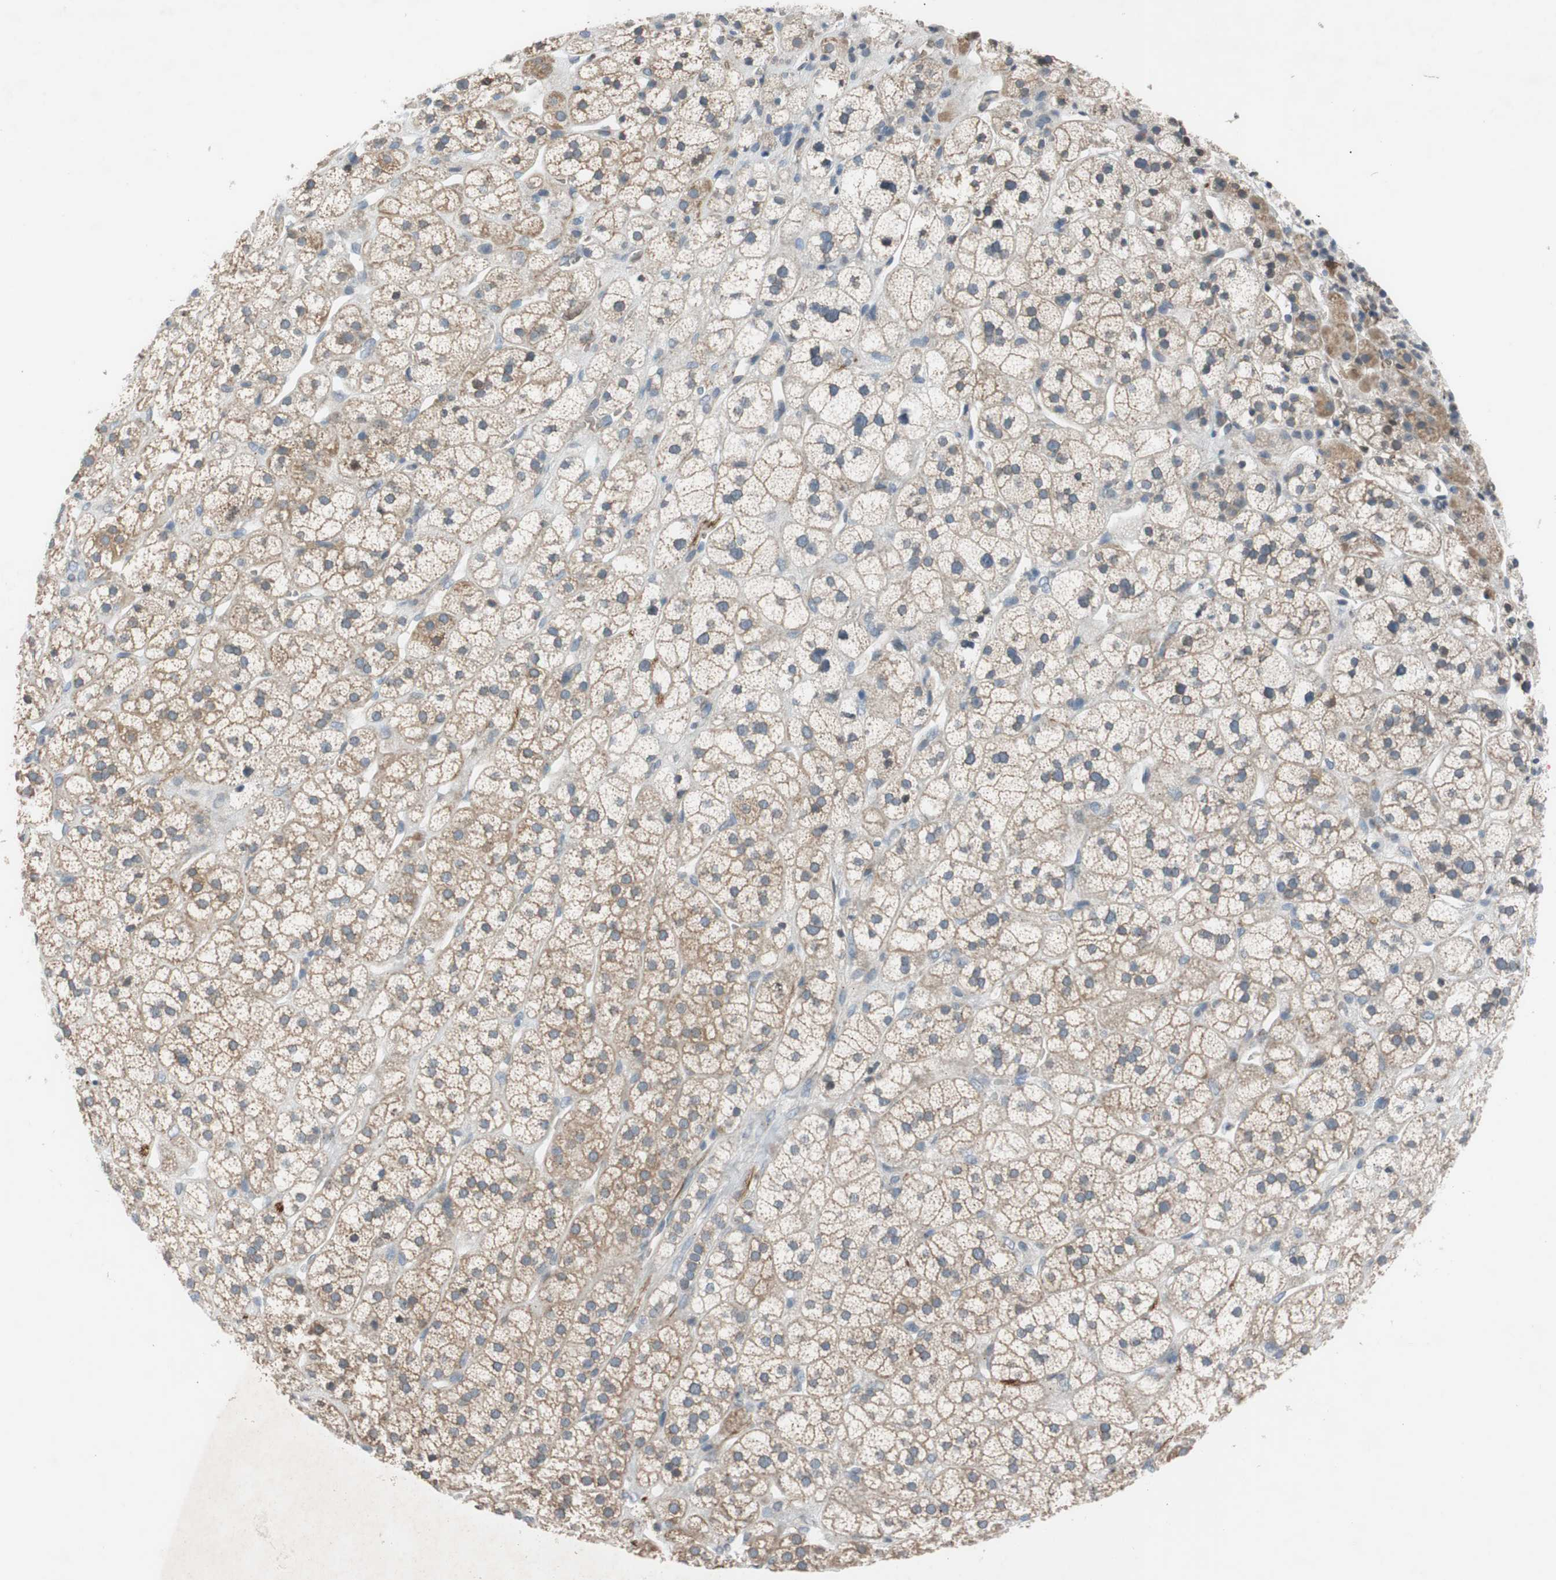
{"staining": {"intensity": "moderate", "quantity": ">75%", "location": "cytoplasmic/membranous"}, "tissue": "adrenal gland", "cell_type": "Glandular cells", "image_type": "normal", "snomed": [{"axis": "morphology", "description": "Normal tissue, NOS"}, {"axis": "topography", "description": "Adrenal gland"}], "caption": "DAB immunohistochemical staining of benign adrenal gland shows moderate cytoplasmic/membranous protein expression in about >75% of glandular cells. The protein of interest is stained brown, and the nuclei are stained in blue (DAB IHC with brightfield microscopy, high magnification).", "gene": "ADD2", "patient": {"sex": "male", "age": 56}}